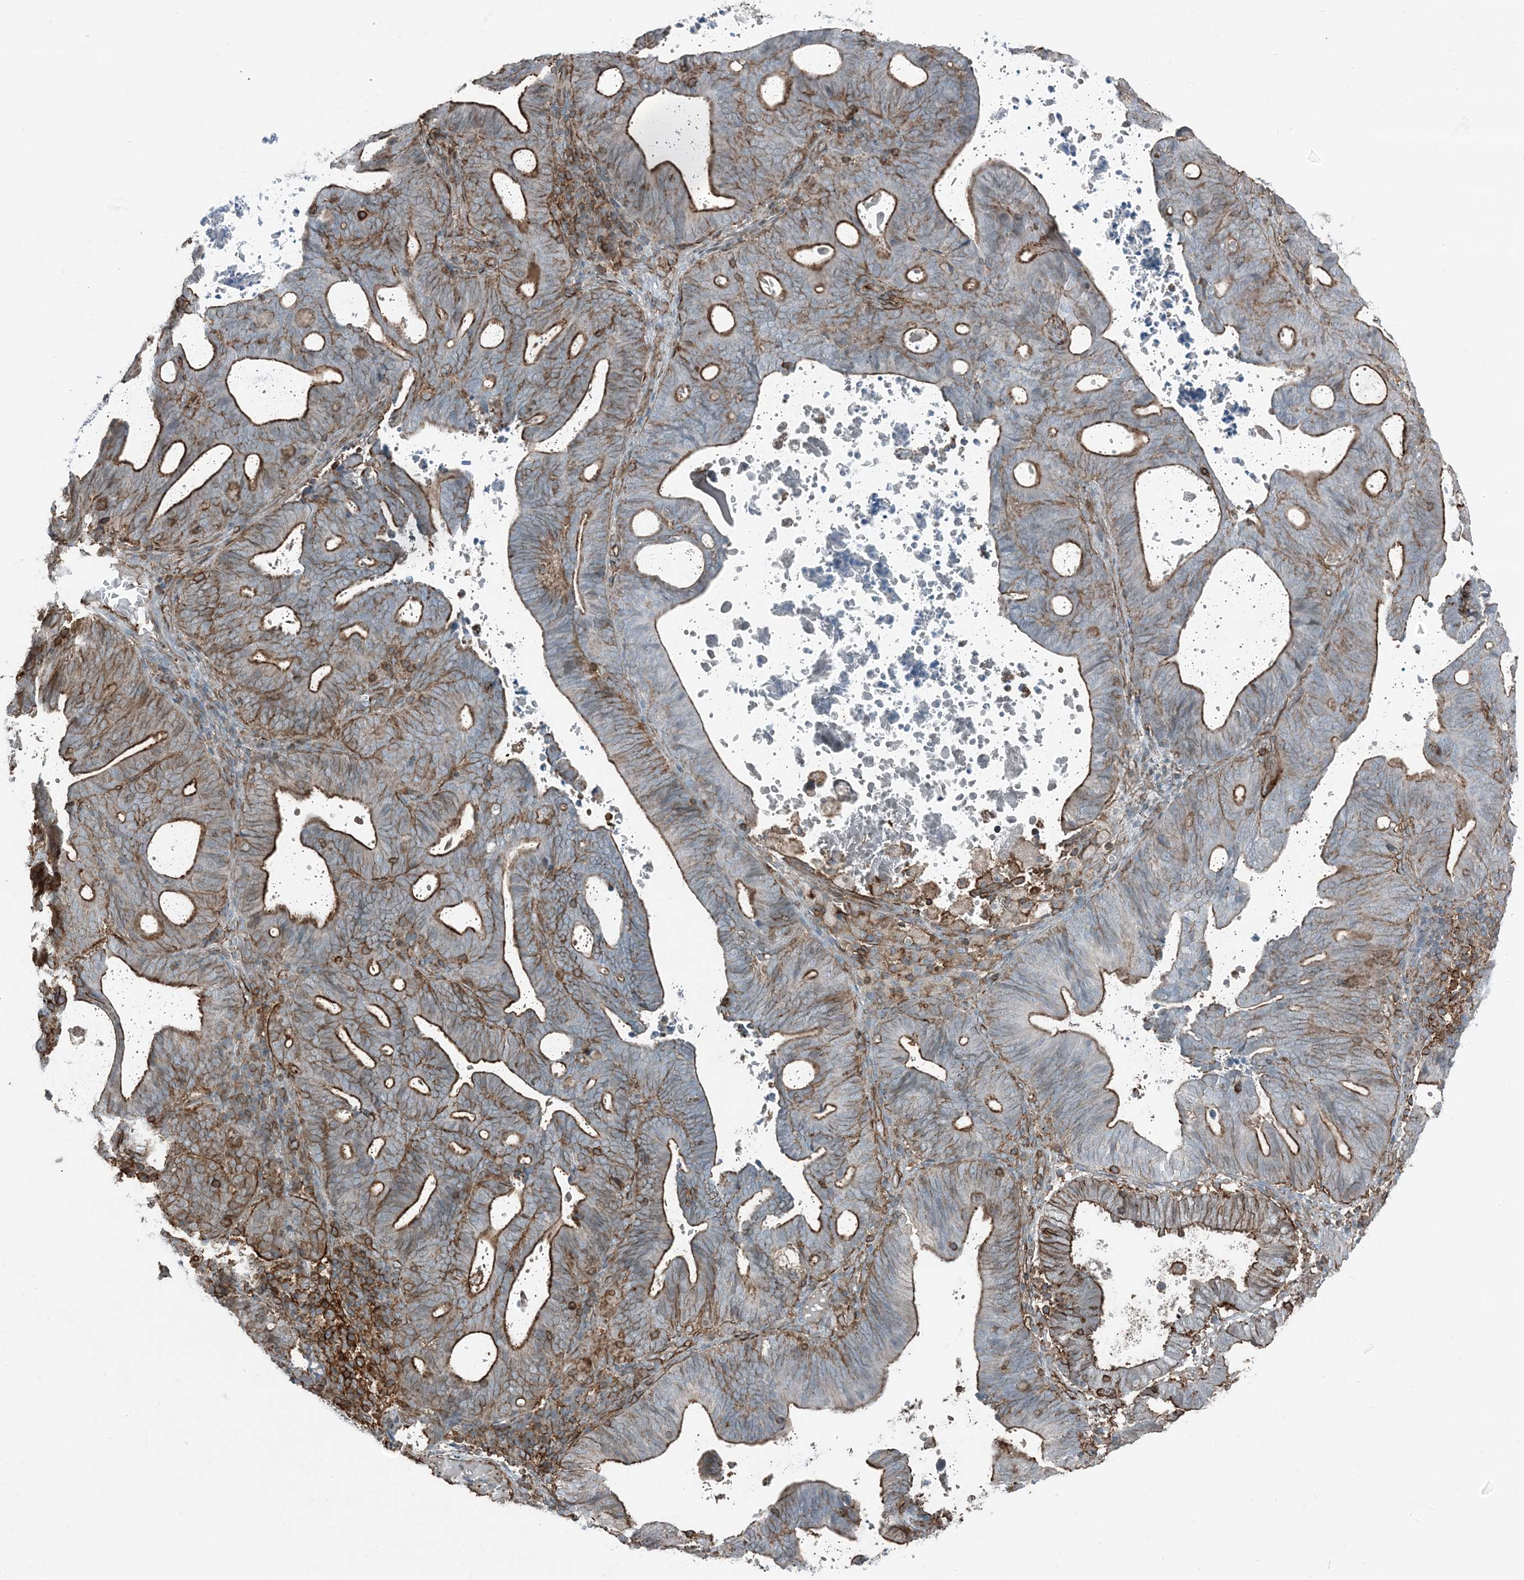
{"staining": {"intensity": "strong", "quantity": ">75%", "location": "cytoplasmic/membranous"}, "tissue": "endometrial cancer", "cell_type": "Tumor cells", "image_type": "cancer", "snomed": [{"axis": "morphology", "description": "Adenocarcinoma, NOS"}, {"axis": "topography", "description": "Uterus"}], "caption": "Immunohistochemistry (IHC) of adenocarcinoma (endometrial) exhibits high levels of strong cytoplasmic/membranous positivity in about >75% of tumor cells.", "gene": "APOBEC3C", "patient": {"sex": "female", "age": 83}}